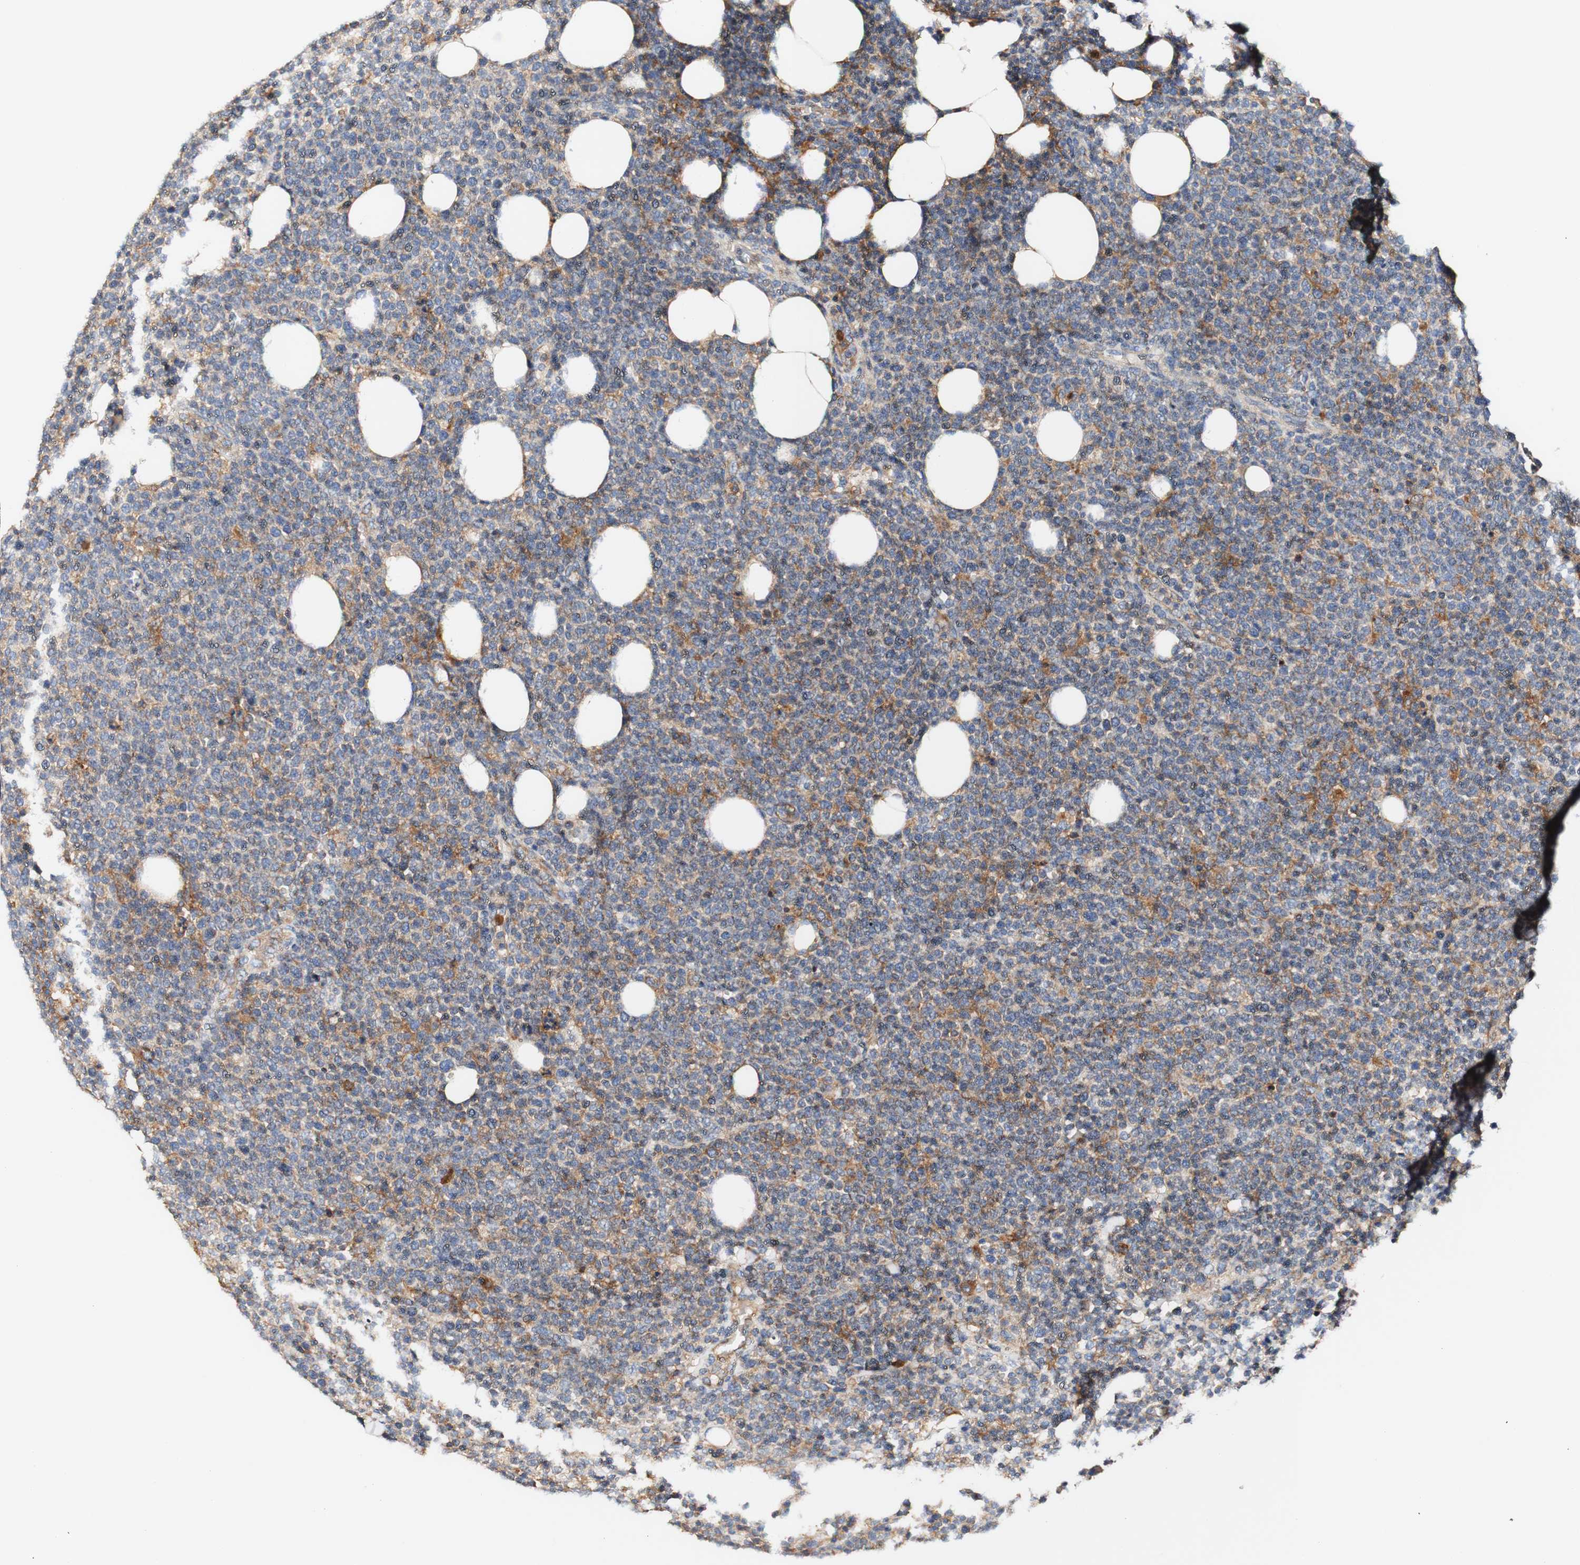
{"staining": {"intensity": "moderate", "quantity": "<25%", "location": "cytoplasmic/membranous"}, "tissue": "lymphoma", "cell_type": "Tumor cells", "image_type": "cancer", "snomed": [{"axis": "morphology", "description": "Malignant lymphoma, non-Hodgkin's type, High grade"}, {"axis": "topography", "description": "Lymph node"}], "caption": "Protein staining shows moderate cytoplasmic/membranous expression in about <25% of tumor cells in lymphoma.", "gene": "PCDH7", "patient": {"sex": "male", "age": 61}}